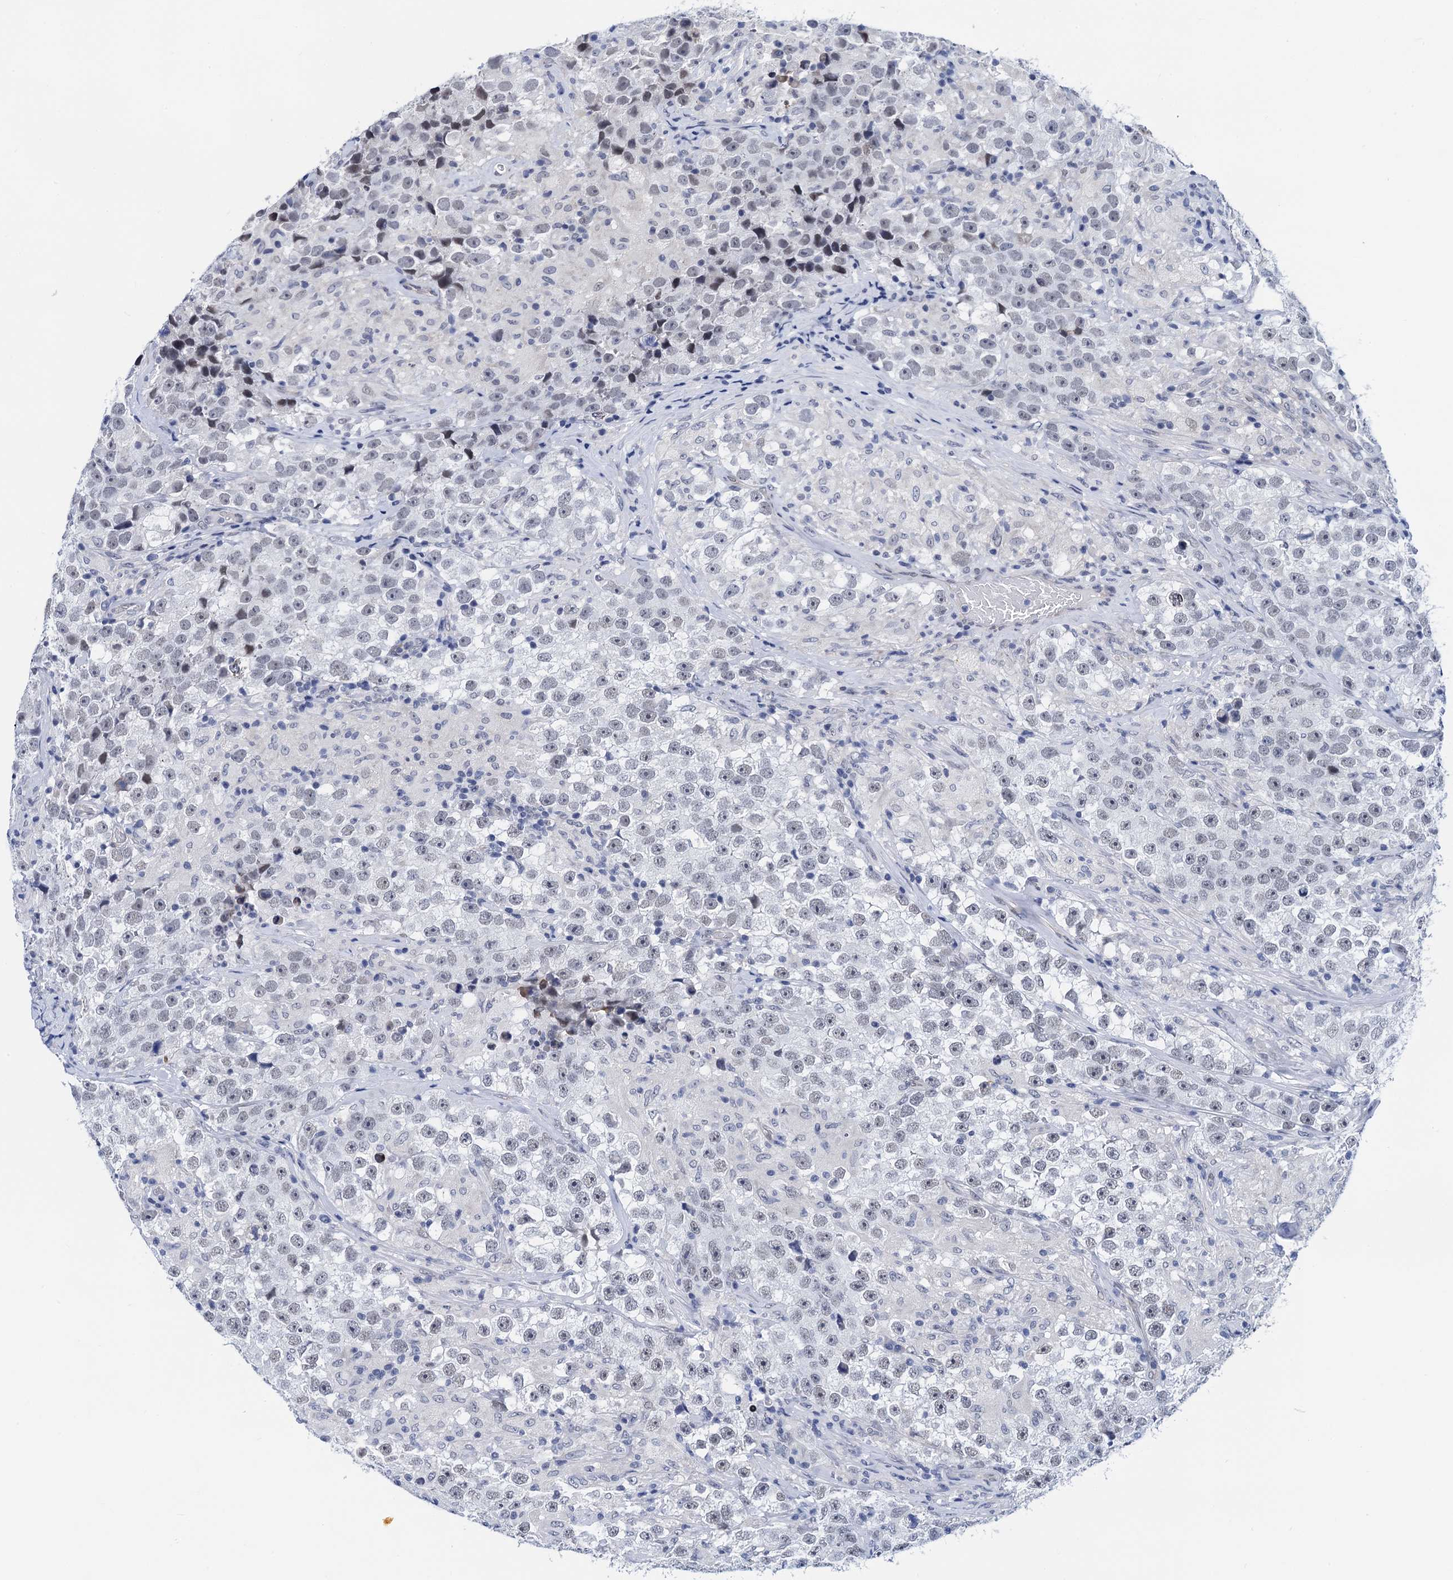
{"staining": {"intensity": "weak", "quantity": "<25%", "location": "nuclear"}, "tissue": "testis cancer", "cell_type": "Tumor cells", "image_type": "cancer", "snomed": [{"axis": "morphology", "description": "Seminoma, NOS"}, {"axis": "topography", "description": "Testis"}], "caption": "Immunohistochemistry (IHC) of testis cancer displays no expression in tumor cells.", "gene": "C16orf87", "patient": {"sex": "male", "age": 46}}